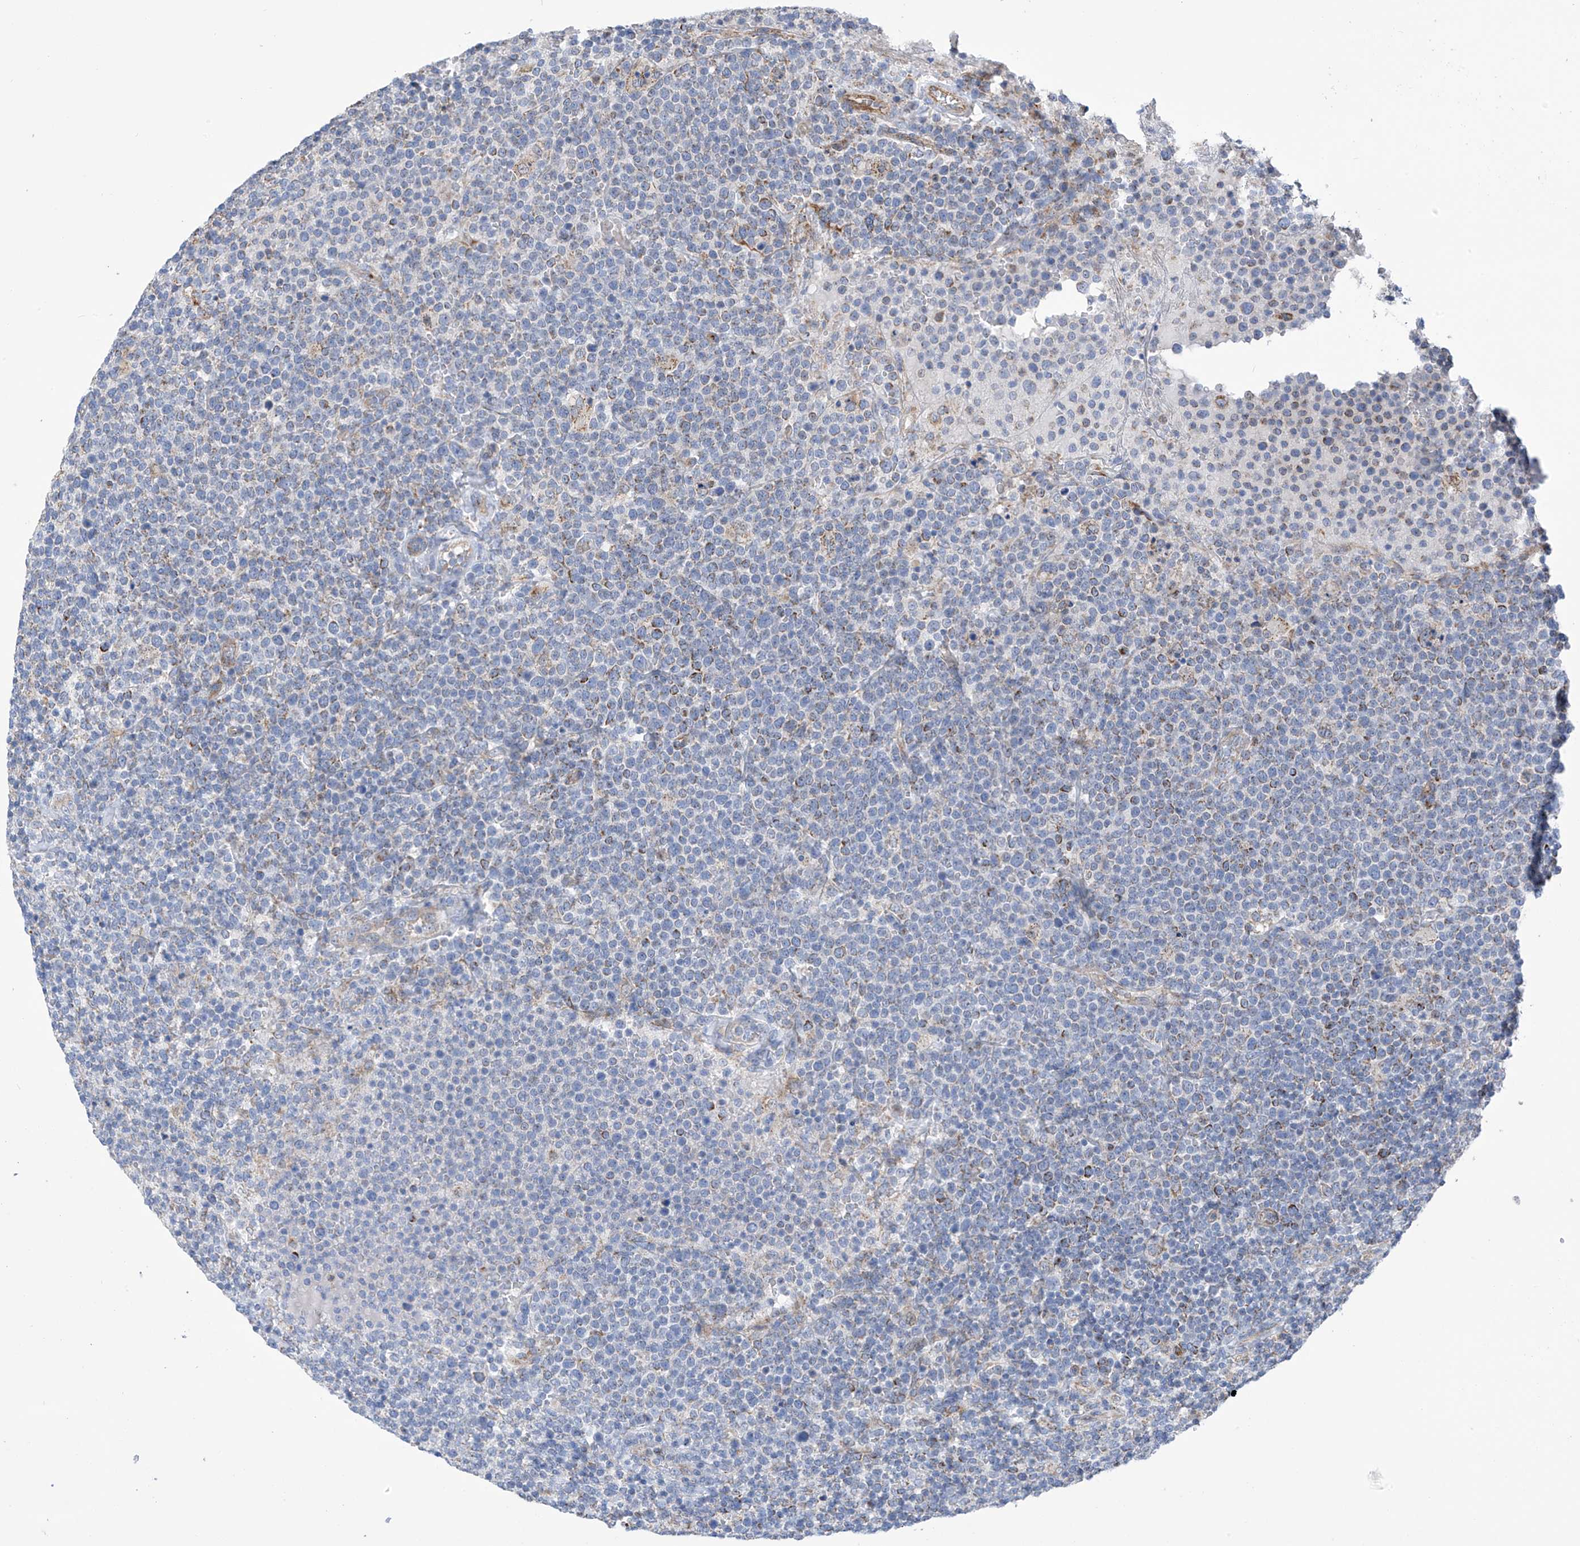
{"staining": {"intensity": "weak", "quantity": "<25%", "location": "cytoplasmic/membranous"}, "tissue": "lymphoma", "cell_type": "Tumor cells", "image_type": "cancer", "snomed": [{"axis": "morphology", "description": "Malignant lymphoma, non-Hodgkin's type, High grade"}, {"axis": "topography", "description": "Lymph node"}], "caption": "Human malignant lymphoma, non-Hodgkin's type (high-grade) stained for a protein using IHC shows no positivity in tumor cells.", "gene": "EIF5B", "patient": {"sex": "male", "age": 61}}